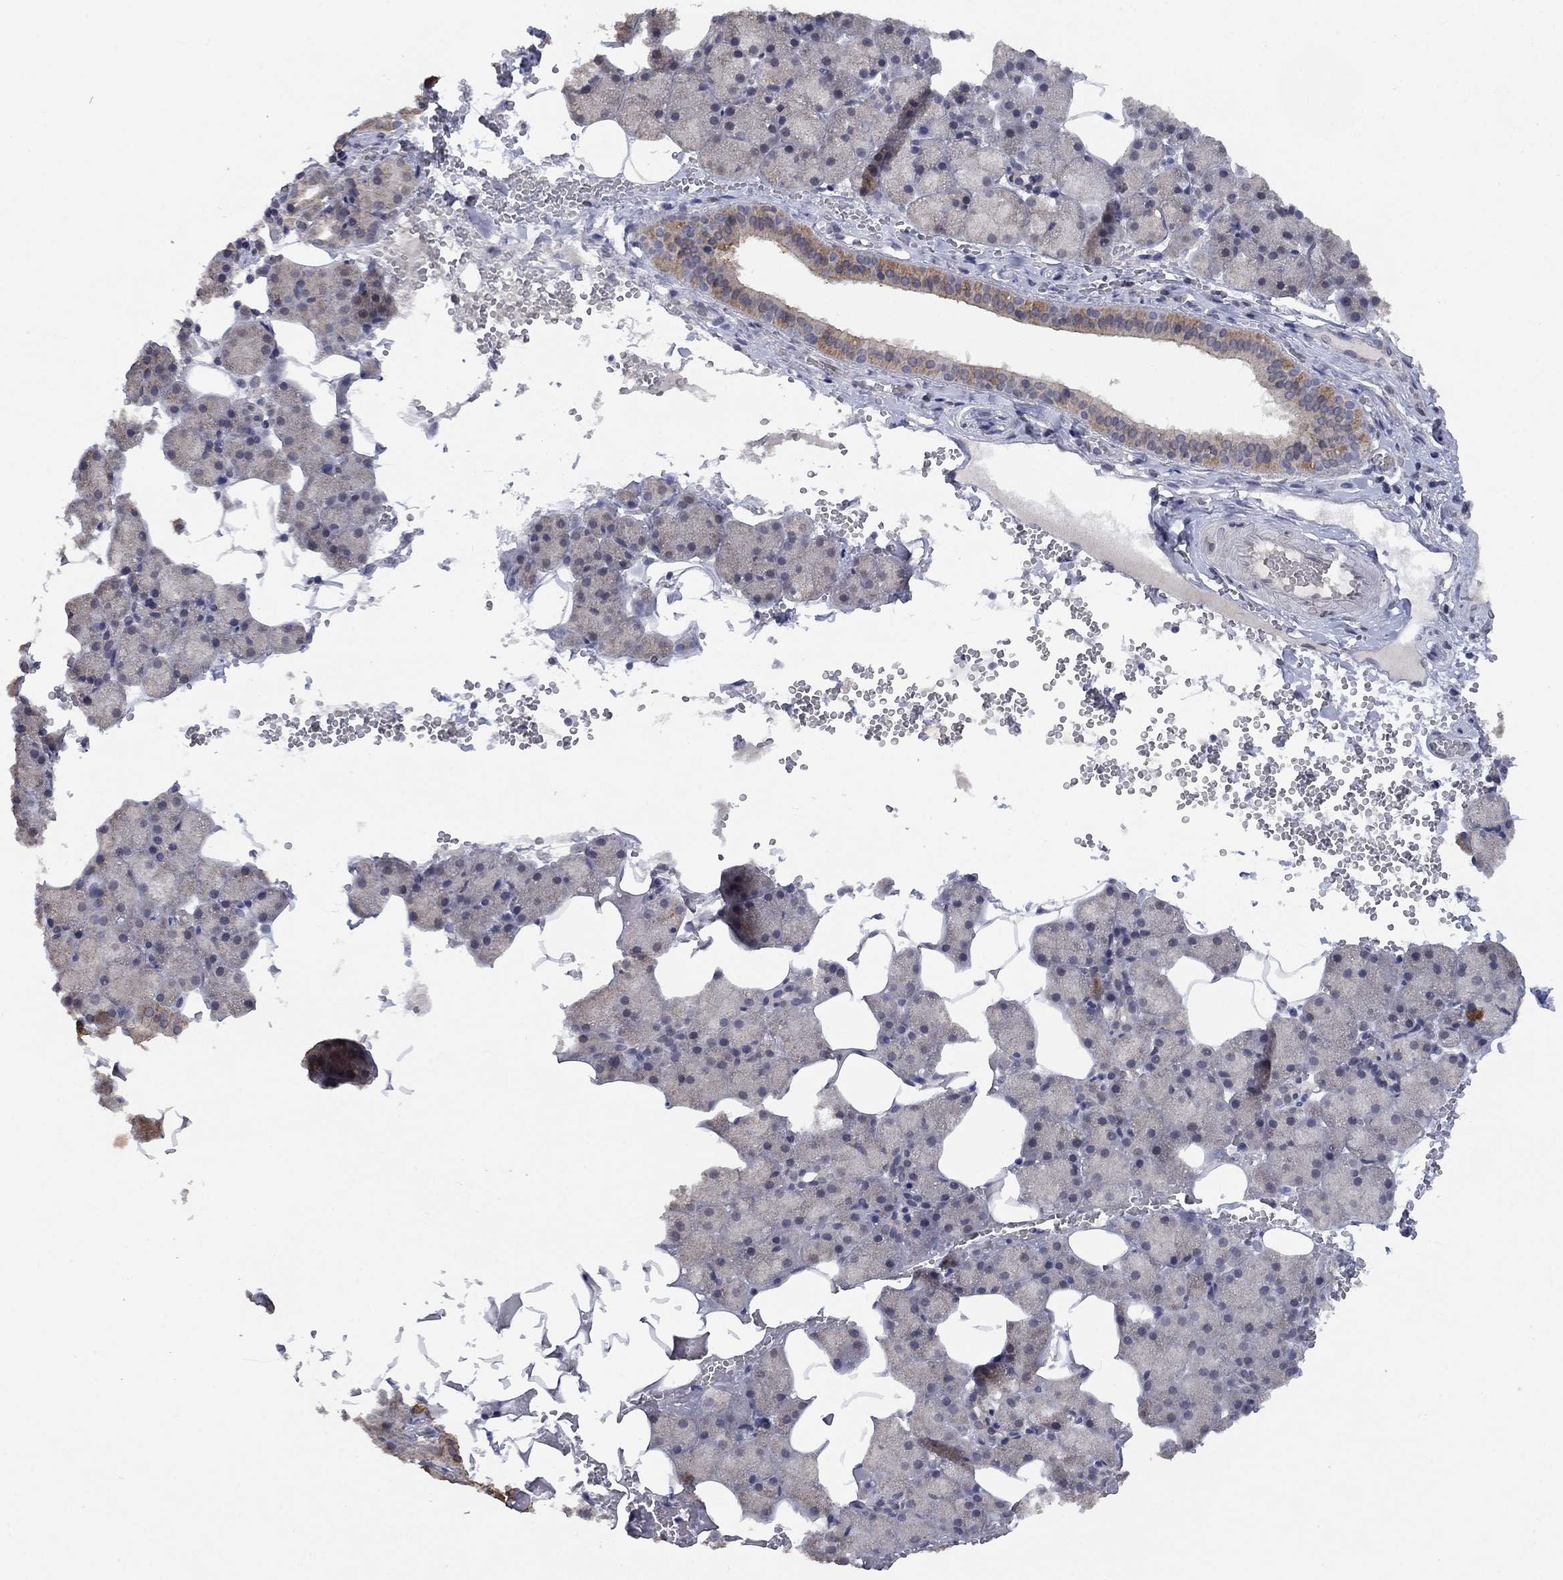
{"staining": {"intensity": "moderate", "quantity": "<25%", "location": "cytoplasmic/membranous"}, "tissue": "salivary gland", "cell_type": "Glandular cells", "image_type": "normal", "snomed": [{"axis": "morphology", "description": "Normal tissue, NOS"}, {"axis": "topography", "description": "Salivary gland"}], "caption": "An IHC micrograph of unremarkable tissue is shown. Protein staining in brown labels moderate cytoplasmic/membranous positivity in salivary gland within glandular cells.", "gene": "SPATA33", "patient": {"sex": "male", "age": 38}}